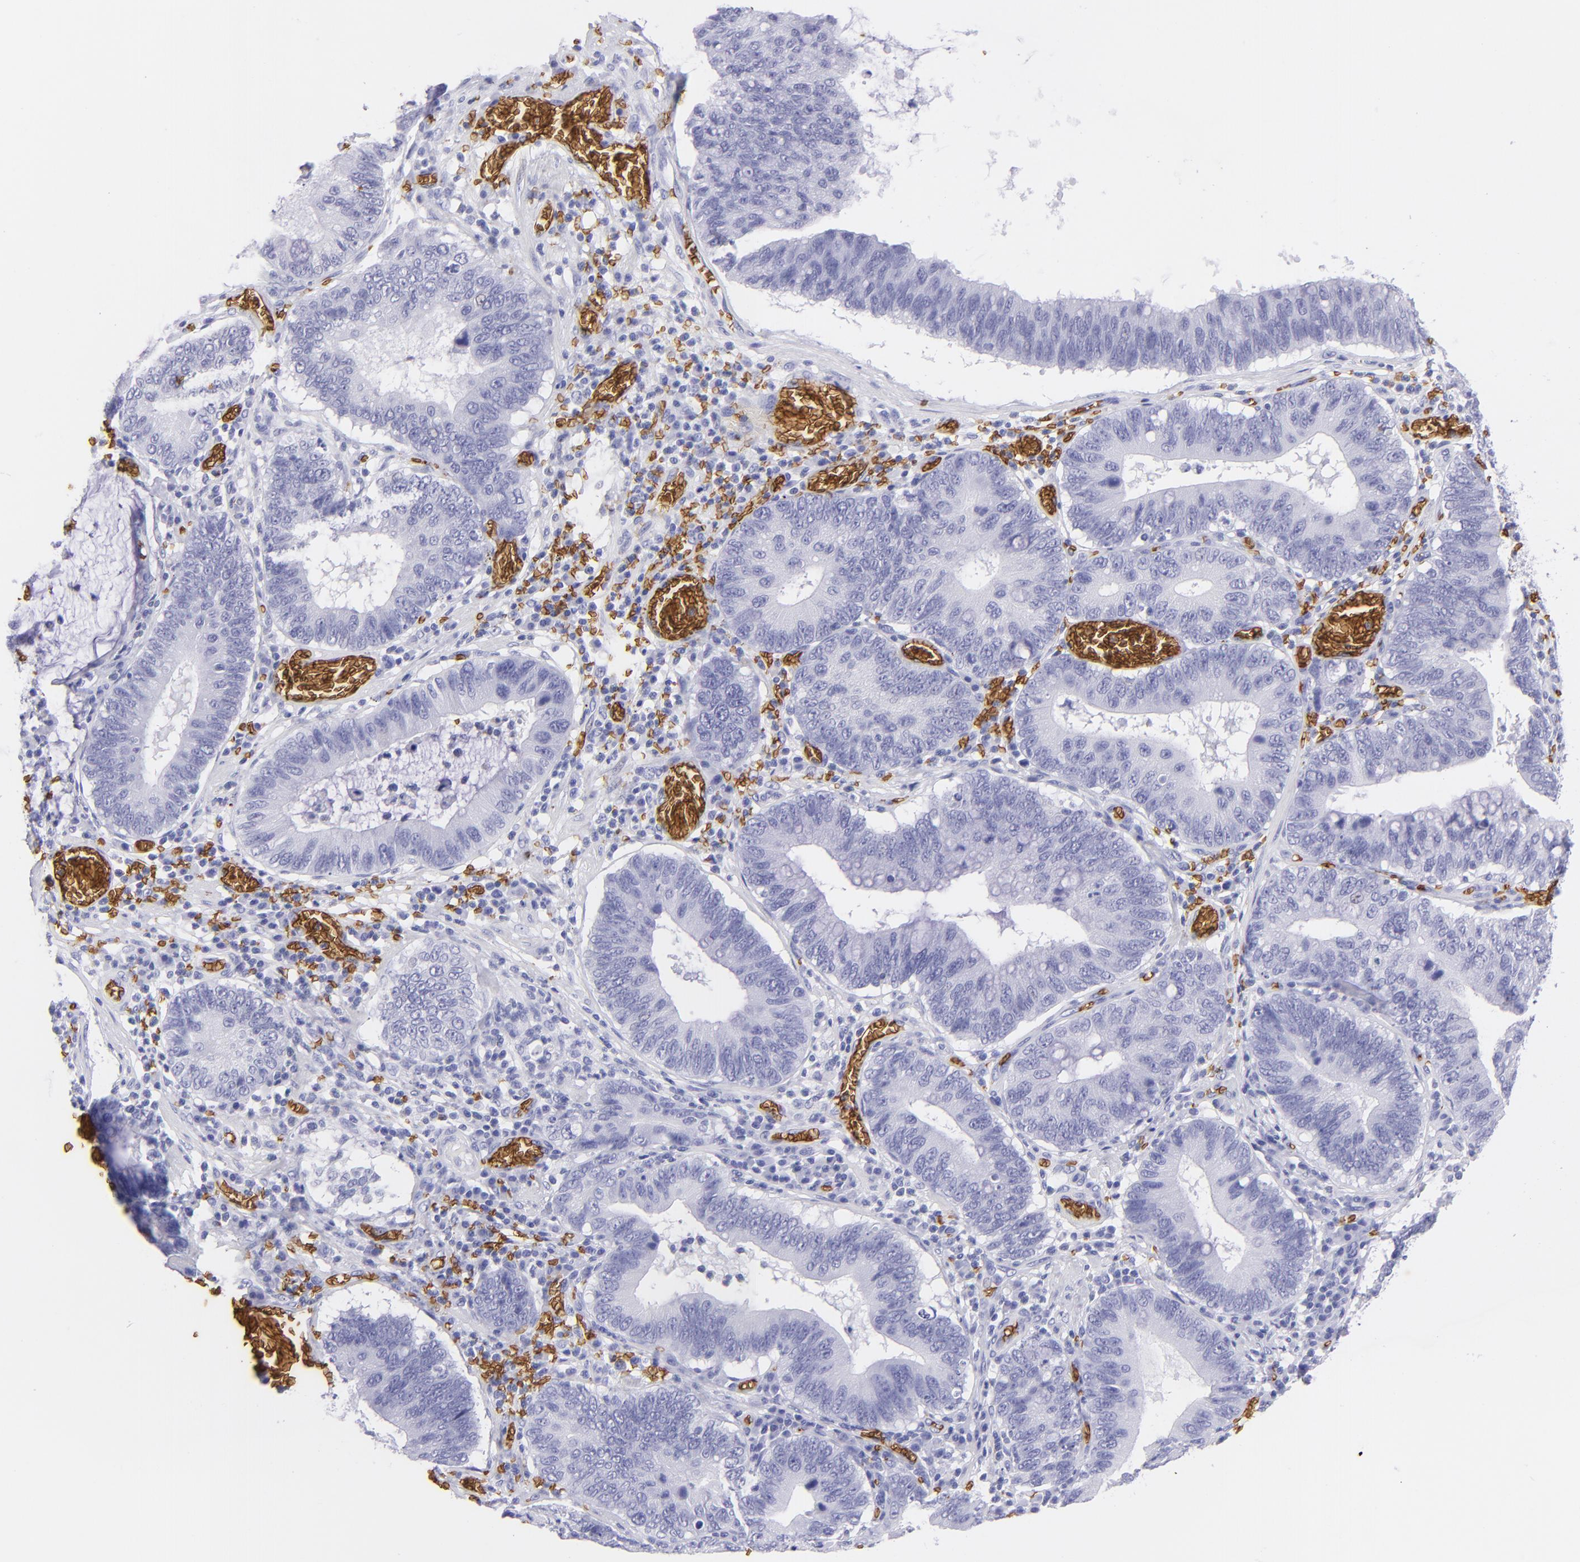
{"staining": {"intensity": "negative", "quantity": "none", "location": "none"}, "tissue": "stomach cancer", "cell_type": "Tumor cells", "image_type": "cancer", "snomed": [{"axis": "morphology", "description": "Adenocarcinoma, NOS"}, {"axis": "topography", "description": "Stomach"}, {"axis": "topography", "description": "Gastric cardia"}], "caption": "DAB (3,3'-diaminobenzidine) immunohistochemical staining of human stomach adenocarcinoma exhibits no significant staining in tumor cells.", "gene": "GYPA", "patient": {"sex": "male", "age": 59}}